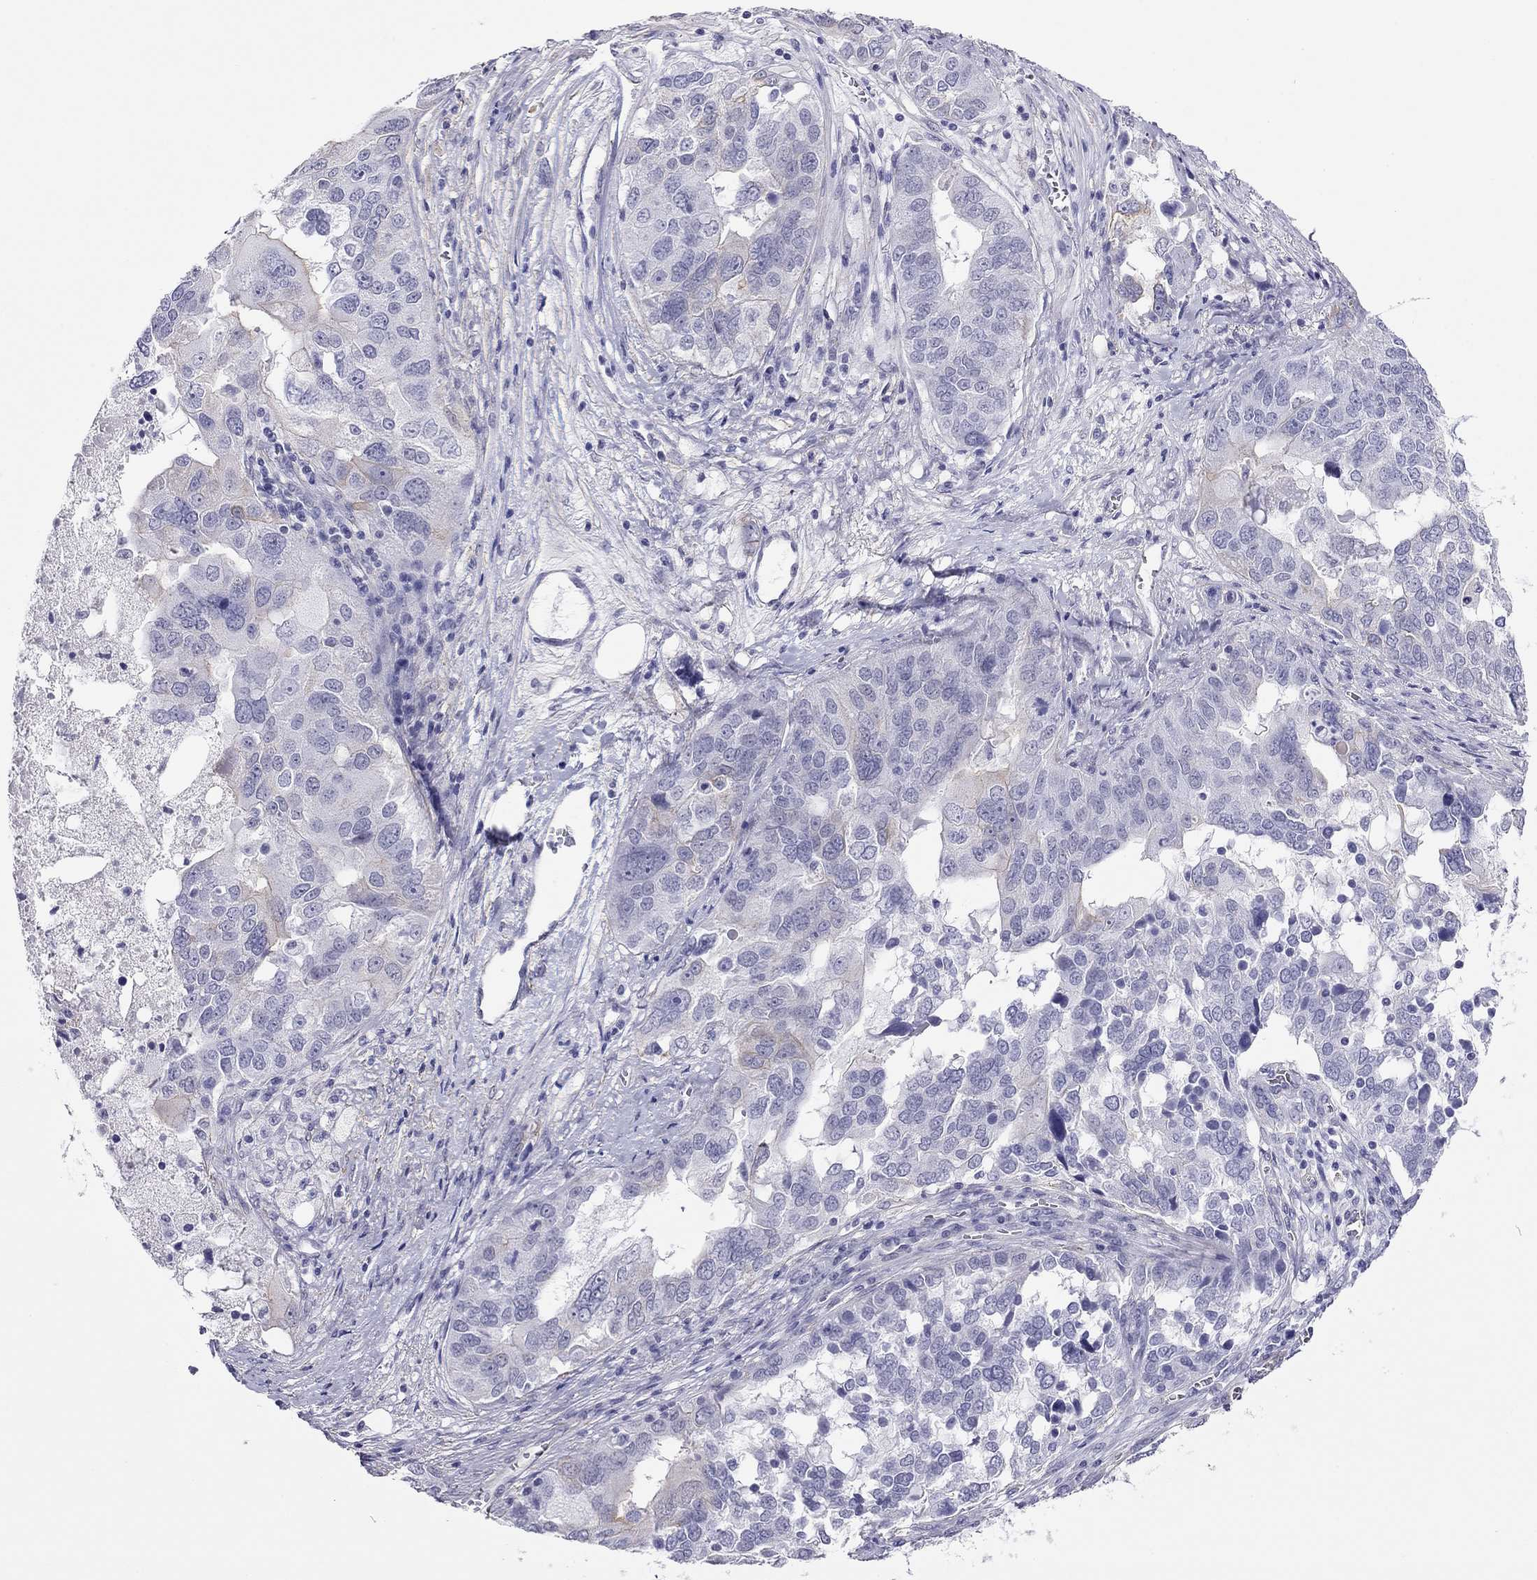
{"staining": {"intensity": "moderate", "quantity": "<25%", "location": "cytoplasmic/membranous"}, "tissue": "ovarian cancer", "cell_type": "Tumor cells", "image_type": "cancer", "snomed": [{"axis": "morphology", "description": "Carcinoma, endometroid"}, {"axis": "topography", "description": "Soft tissue"}, {"axis": "topography", "description": "Ovary"}], "caption": "Endometroid carcinoma (ovarian) stained for a protein (brown) exhibits moderate cytoplasmic/membranous positive expression in approximately <25% of tumor cells.", "gene": "MYMX", "patient": {"sex": "female", "age": 52}}